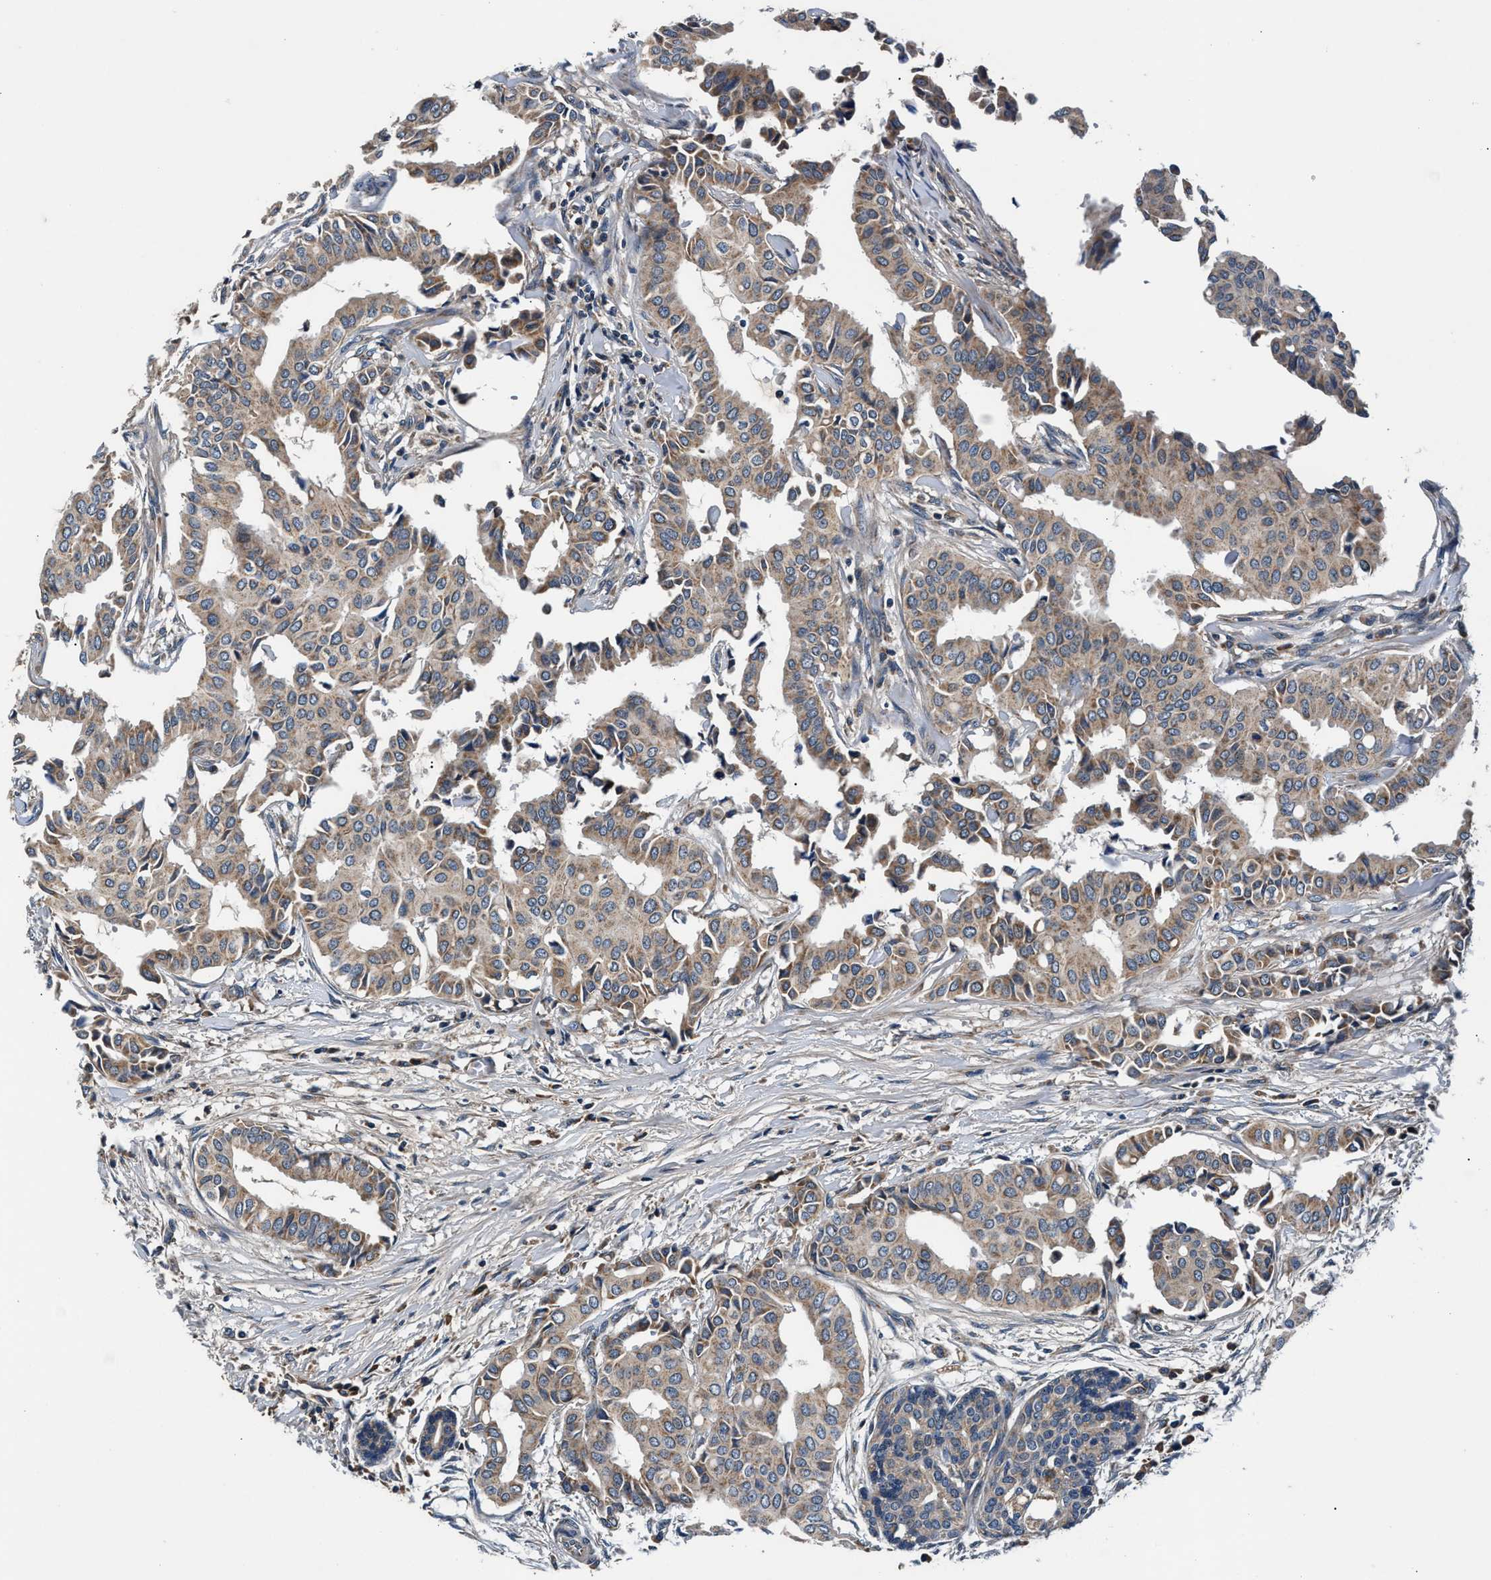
{"staining": {"intensity": "moderate", "quantity": ">75%", "location": "cytoplasmic/membranous"}, "tissue": "head and neck cancer", "cell_type": "Tumor cells", "image_type": "cancer", "snomed": [{"axis": "morphology", "description": "Adenocarcinoma, NOS"}, {"axis": "topography", "description": "Salivary gland"}, {"axis": "topography", "description": "Head-Neck"}], "caption": "Moderate cytoplasmic/membranous protein positivity is seen in approximately >75% of tumor cells in head and neck cancer. (Stains: DAB (3,3'-diaminobenzidine) in brown, nuclei in blue, Microscopy: brightfield microscopy at high magnification).", "gene": "IMMT", "patient": {"sex": "female", "age": 59}}